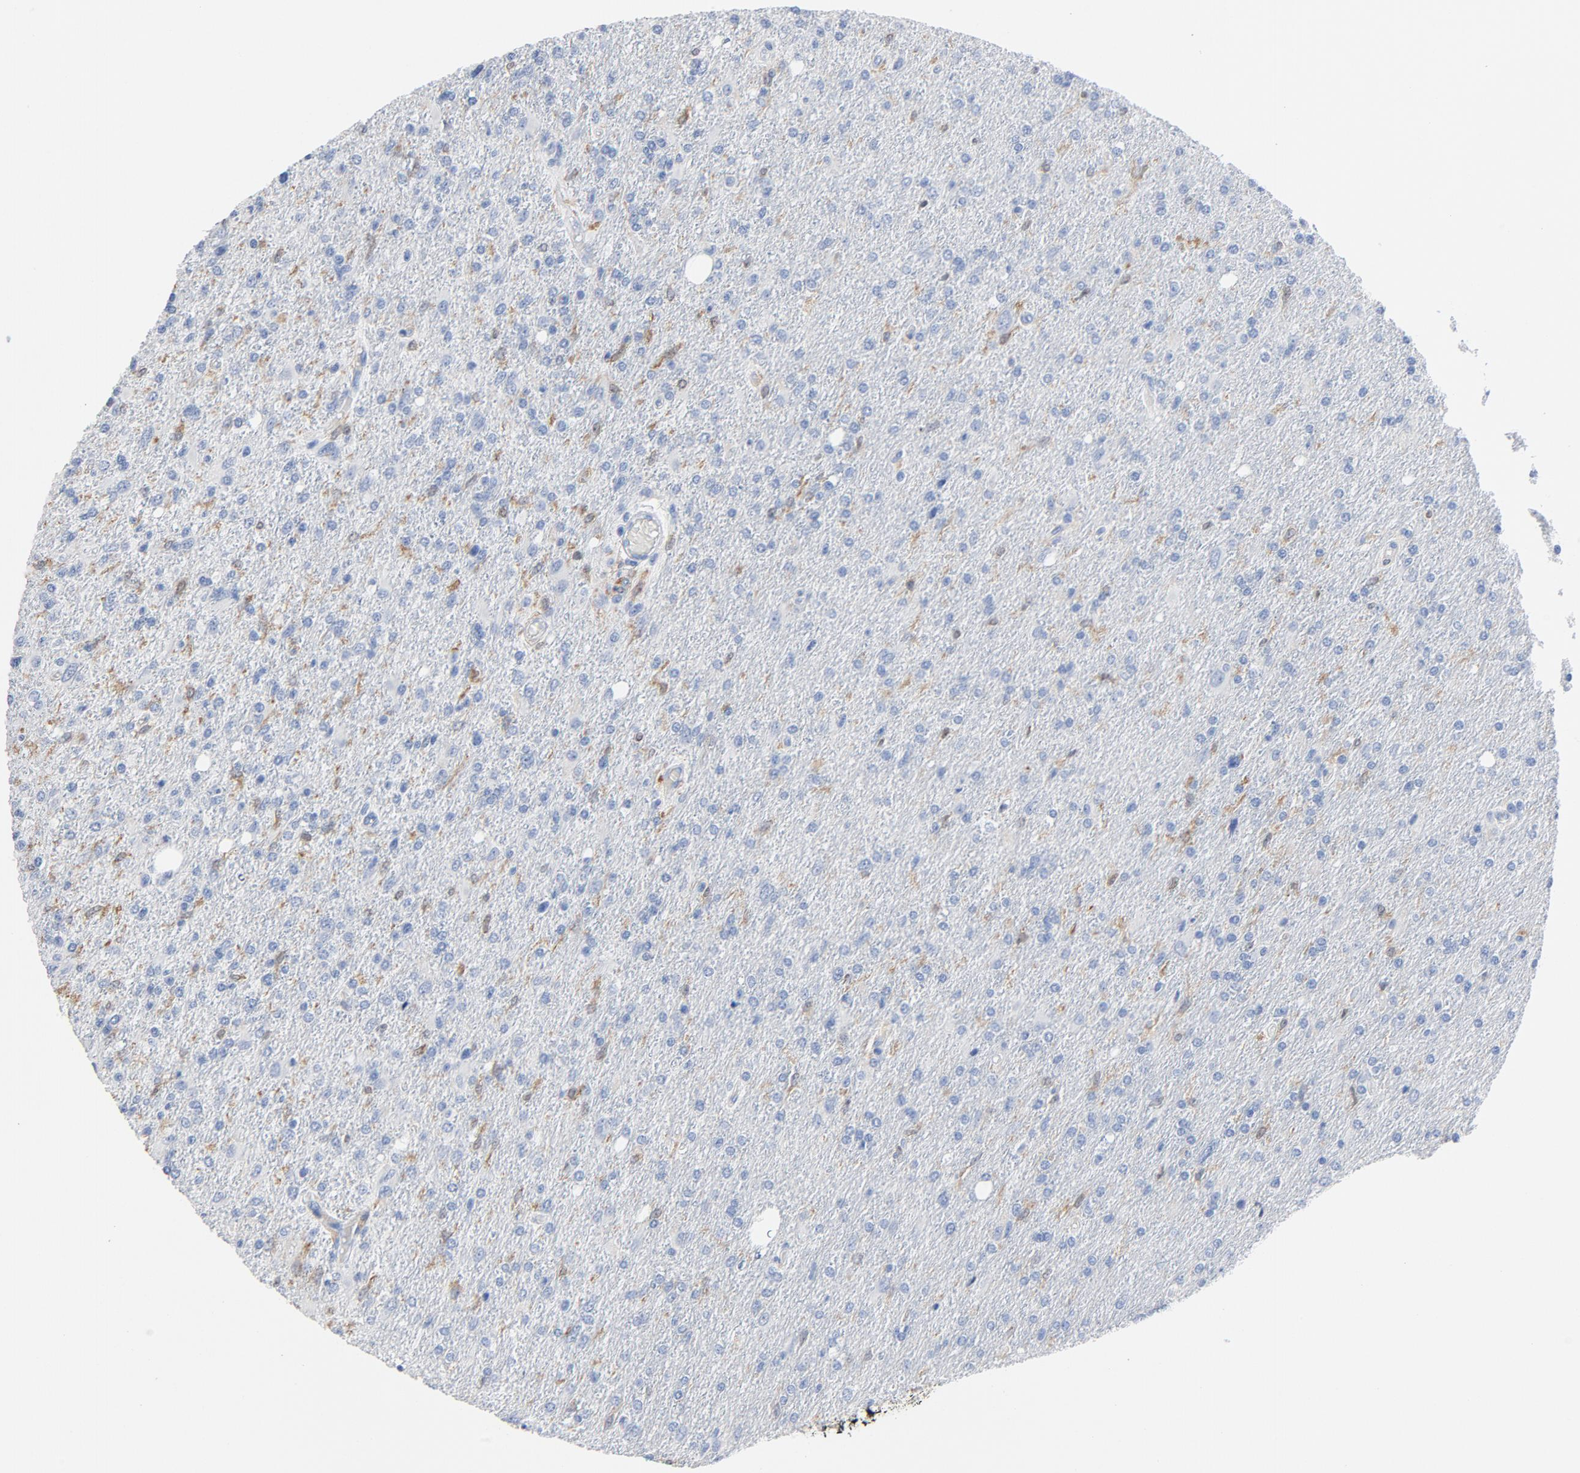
{"staining": {"intensity": "negative", "quantity": "none", "location": "none"}, "tissue": "glioma", "cell_type": "Tumor cells", "image_type": "cancer", "snomed": [{"axis": "morphology", "description": "Glioma, malignant, High grade"}, {"axis": "topography", "description": "Cerebral cortex"}], "caption": "This micrograph is of glioma stained with immunohistochemistry (IHC) to label a protein in brown with the nuclei are counter-stained blue. There is no positivity in tumor cells.", "gene": "NCF1", "patient": {"sex": "male", "age": 76}}